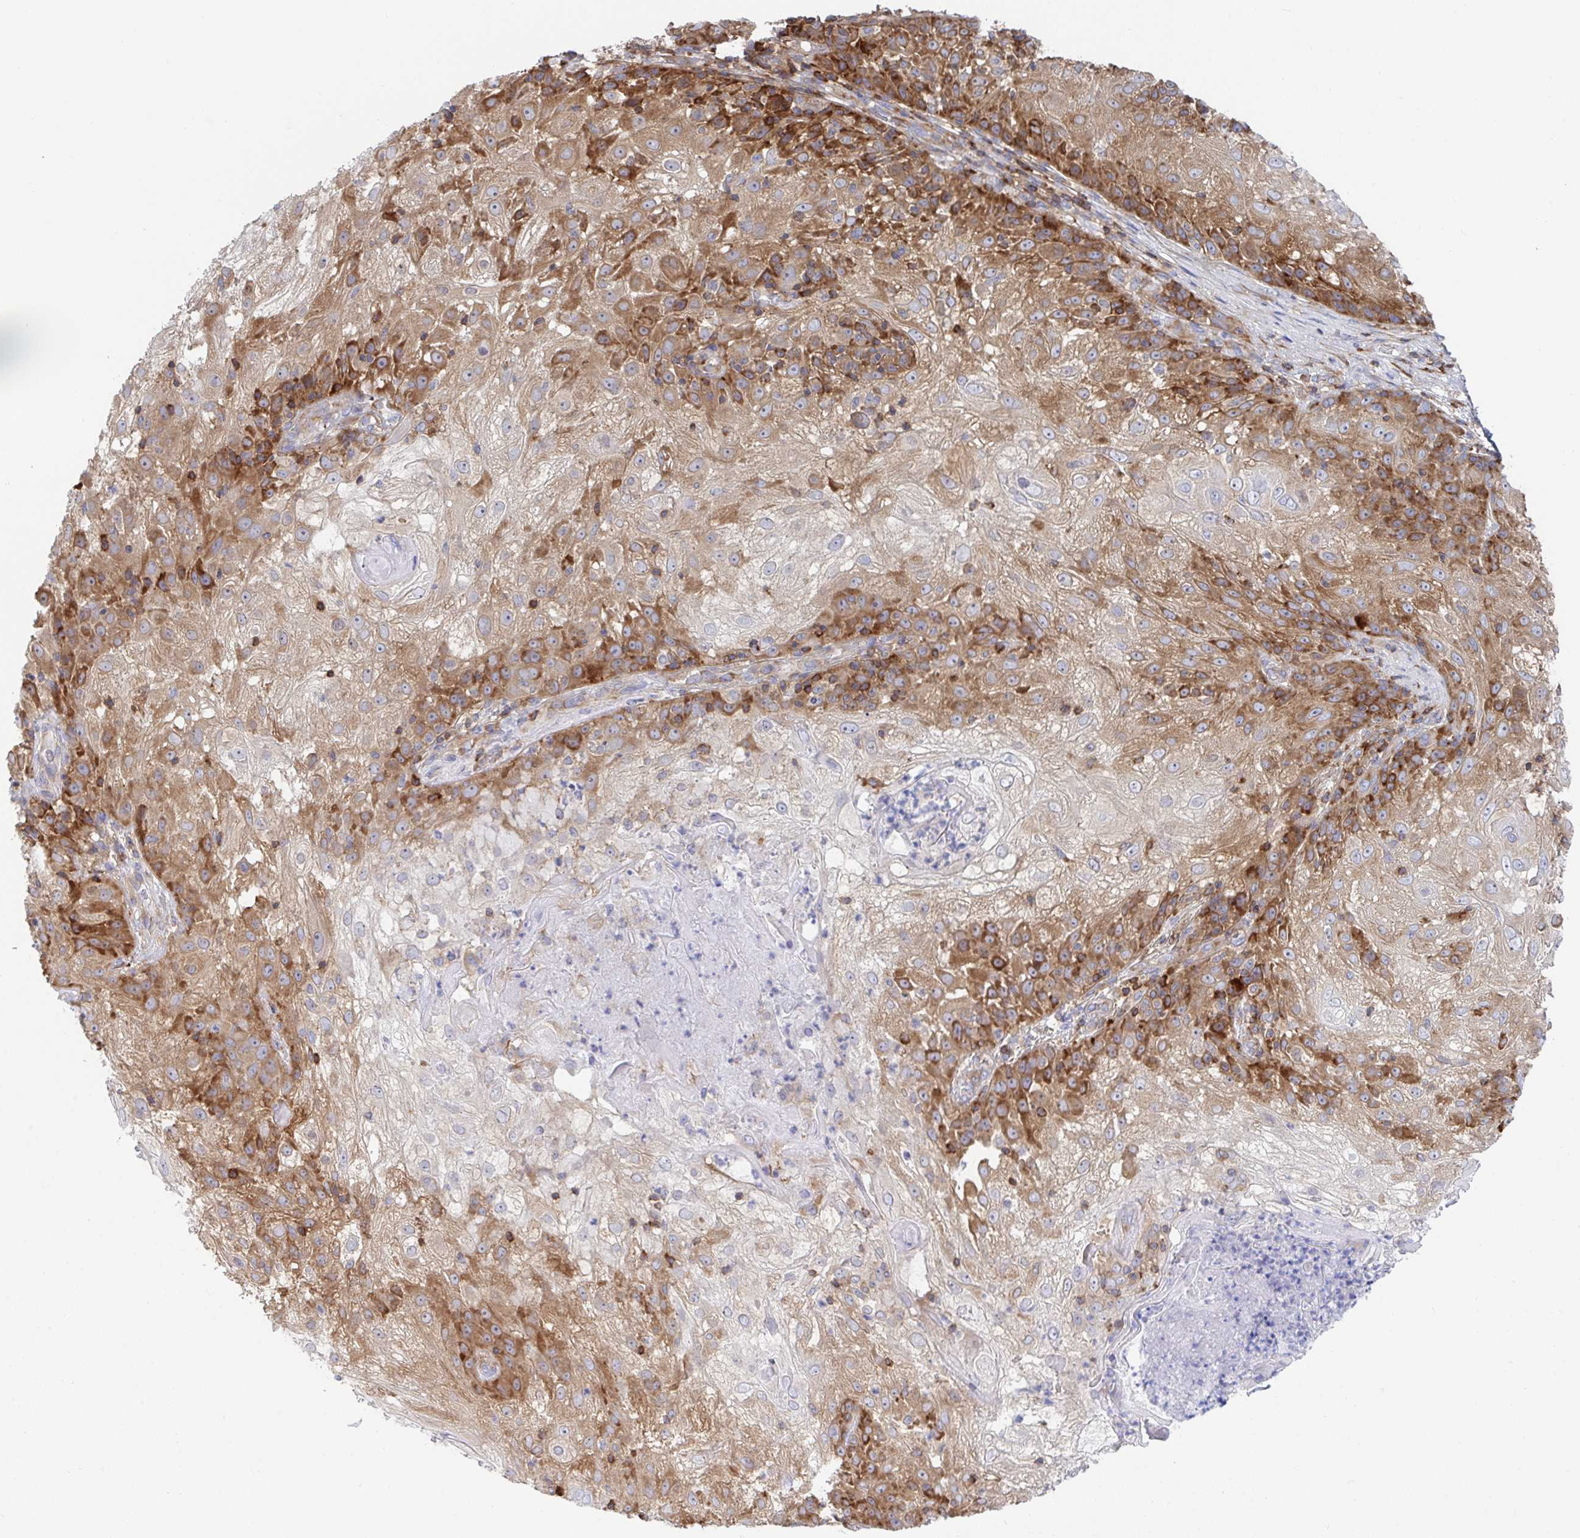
{"staining": {"intensity": "strong", "quantity": "25%-75%", "location": "cytoplasmic/membranous"}, "tissue": "skin cancer", "cell_type": "Tumor cells", "image_type": "cancer", "snomed": [{"axis": "morphology", "description": "Normal tissue, NOS"}, {"axis": "morphology", "description": "Squamous cell carcinoma, NOS"}, {"axis": "topography", "description": "Skin"}], "caption": "High-power microscopy captured an immunohistochemistry image of skin cancer (squamous cell carcinoma), revealing strong cytoplasmic/membranous expression in approximately 25%-75% of tumor cells.", "gene": "WNK1", "patient": {"sex": "female", "age": 83}}